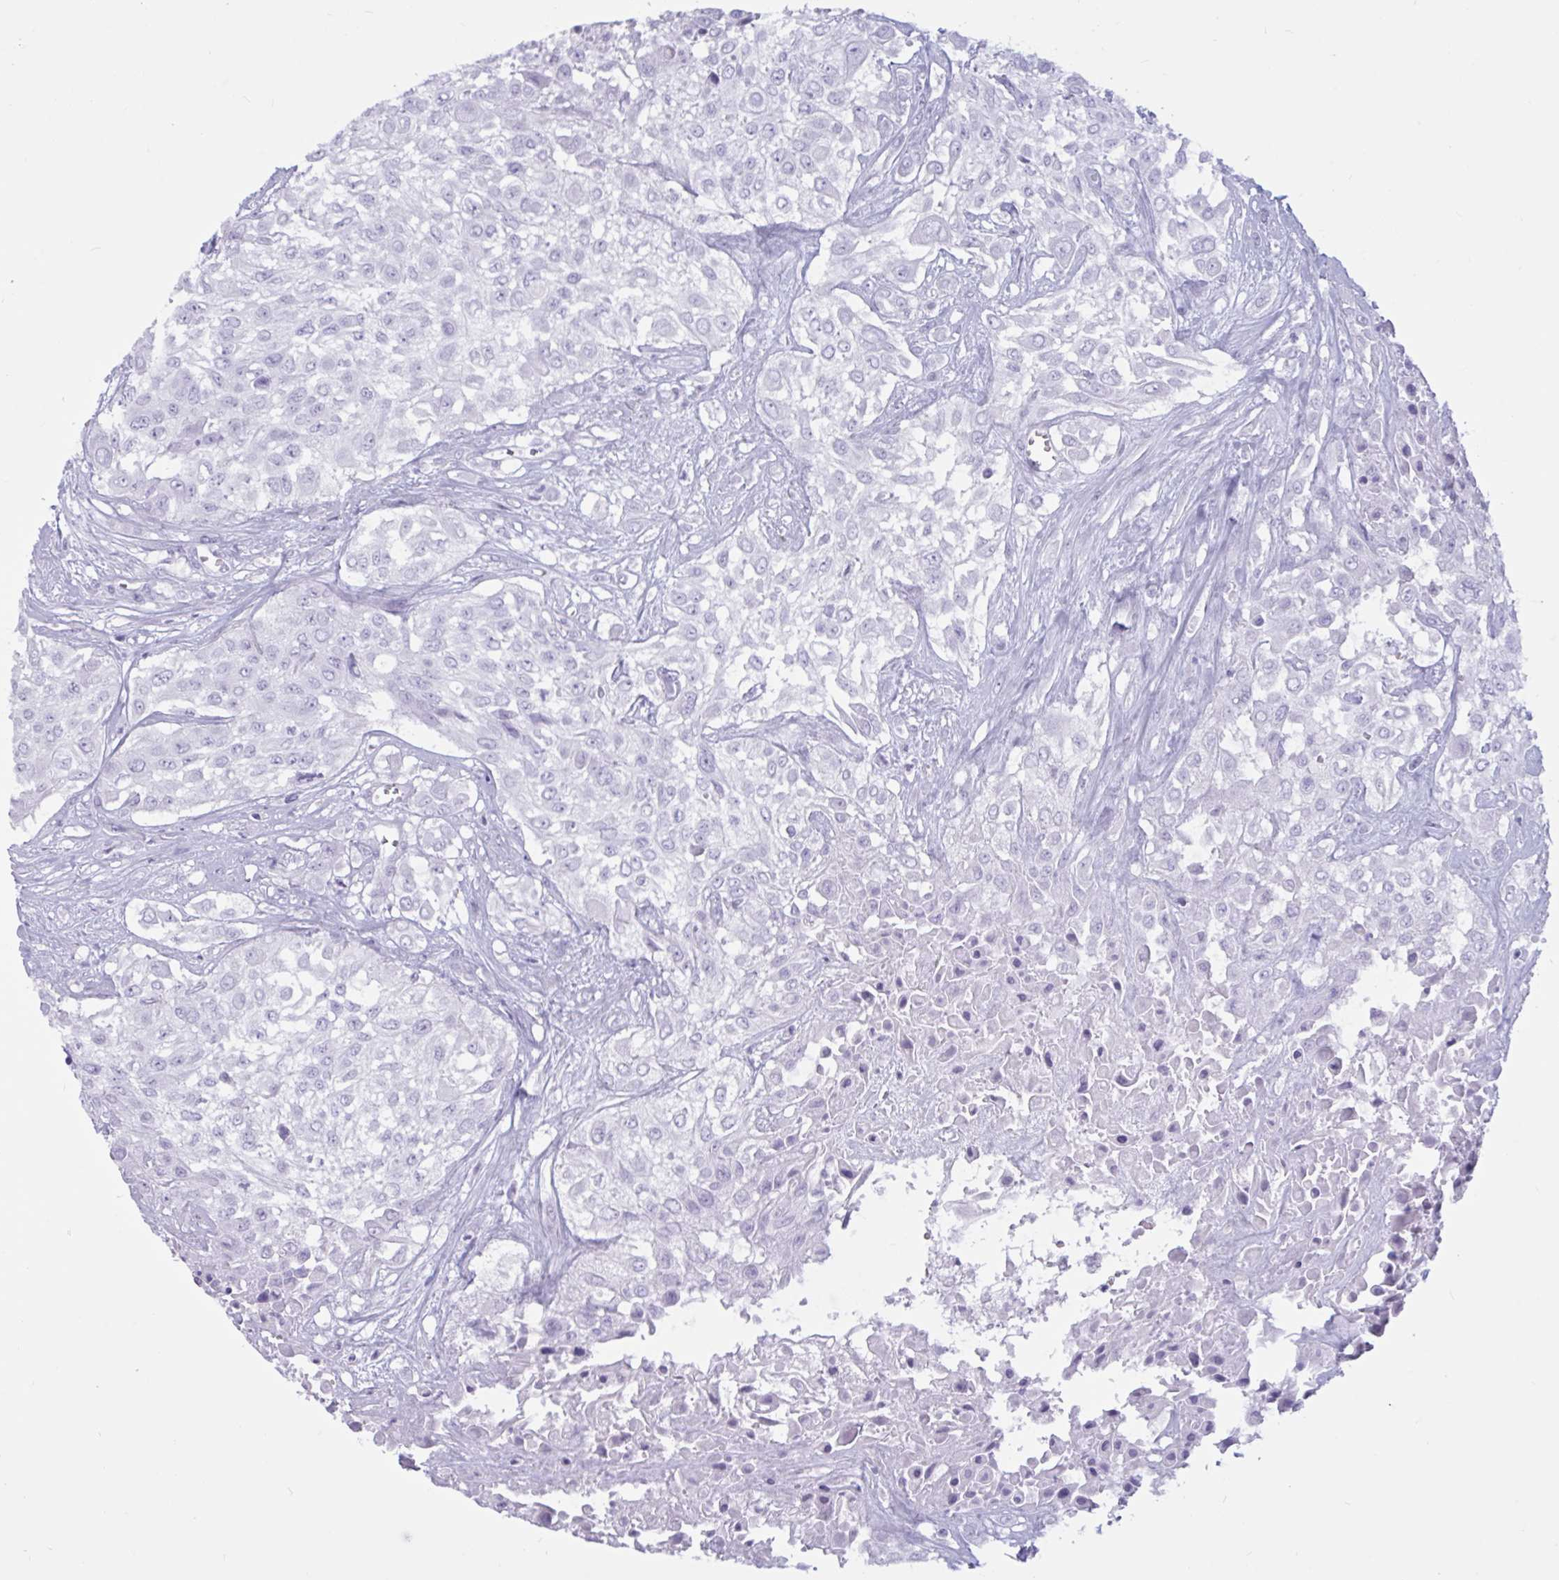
{"staining": {"intensity": "negative", "quantity": "none", "location": "none"}, "tissue": "urothelial cancer", "cell_type": "Tumor cells", "image_type": "cancer", "snomed": [{"axis": "morphology", "description": "Urothelial carcinoma, High grade"}, {"axis": "topography", "description": "Urinary bladder"}], "caption": "Immunohistochemistry photomicrograph of neoplastic tissue: human urothelial cancer stained with DAB (3,3'-diaminobenzidine) displays no significant protein staining in tumor cells. Nuclei are stained in blue.", "gene": "BBS10", "patient": {"sex": "male", "age": 57}}